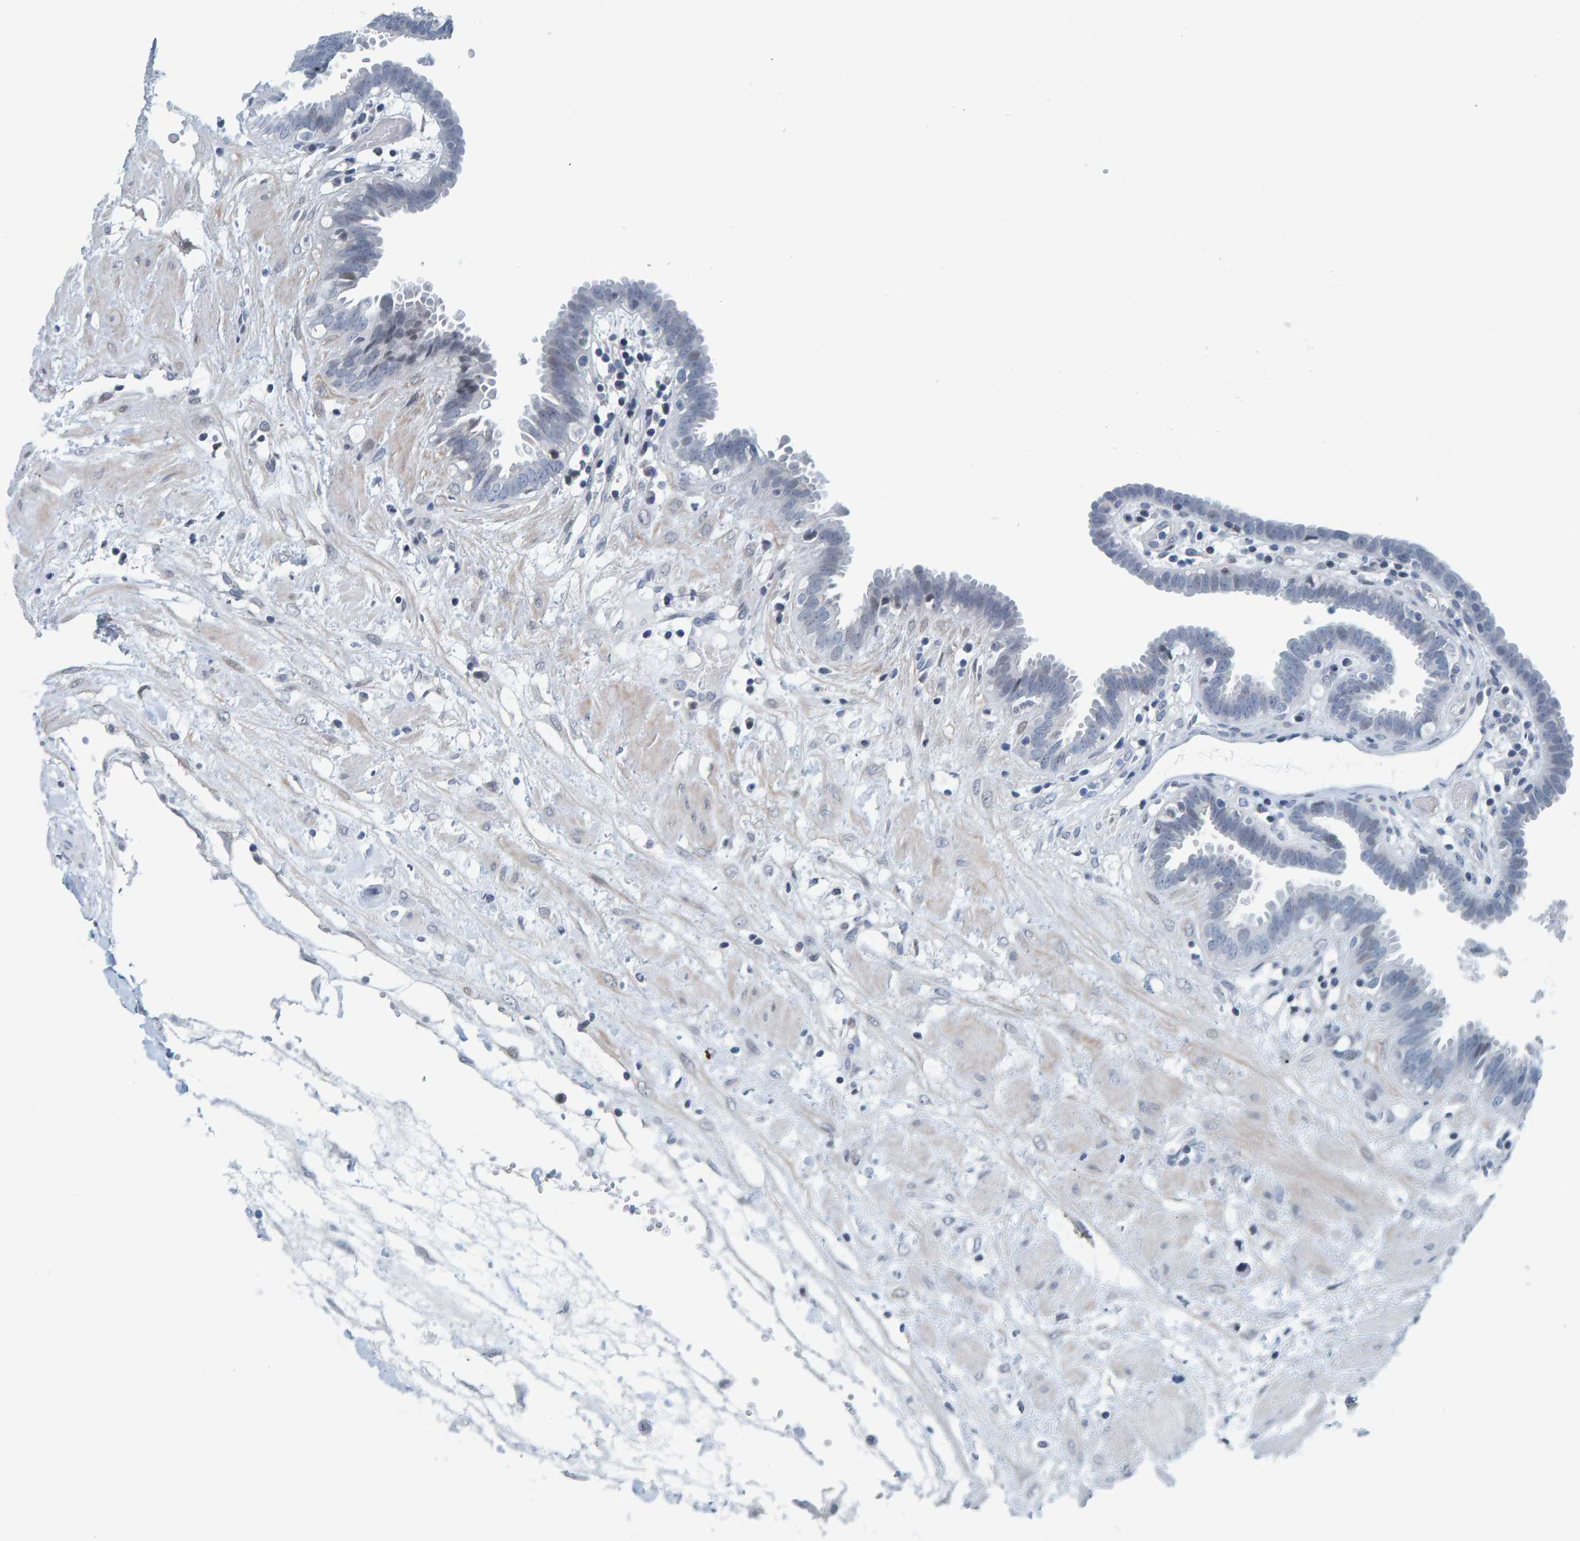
{"staining": {"intensity": "negative", "quantity": "none", "location": "none"}, "tissue": "fallopian tube", "cell_type": "Glandular cells", "image_type": "normal", "snomed": [{"axis": "morphology", "description": "Normal tissue, NOS"}, {"axis": "topography", "description": "Fallopian tube"}, {"axis": "topography", "description": "Placenta"}], "caption": "The micrograph reveals no staining of glandular cells in normal fallopian tube.", "gene": "CNP", "patient": {"sex": "female", "age": 32}}